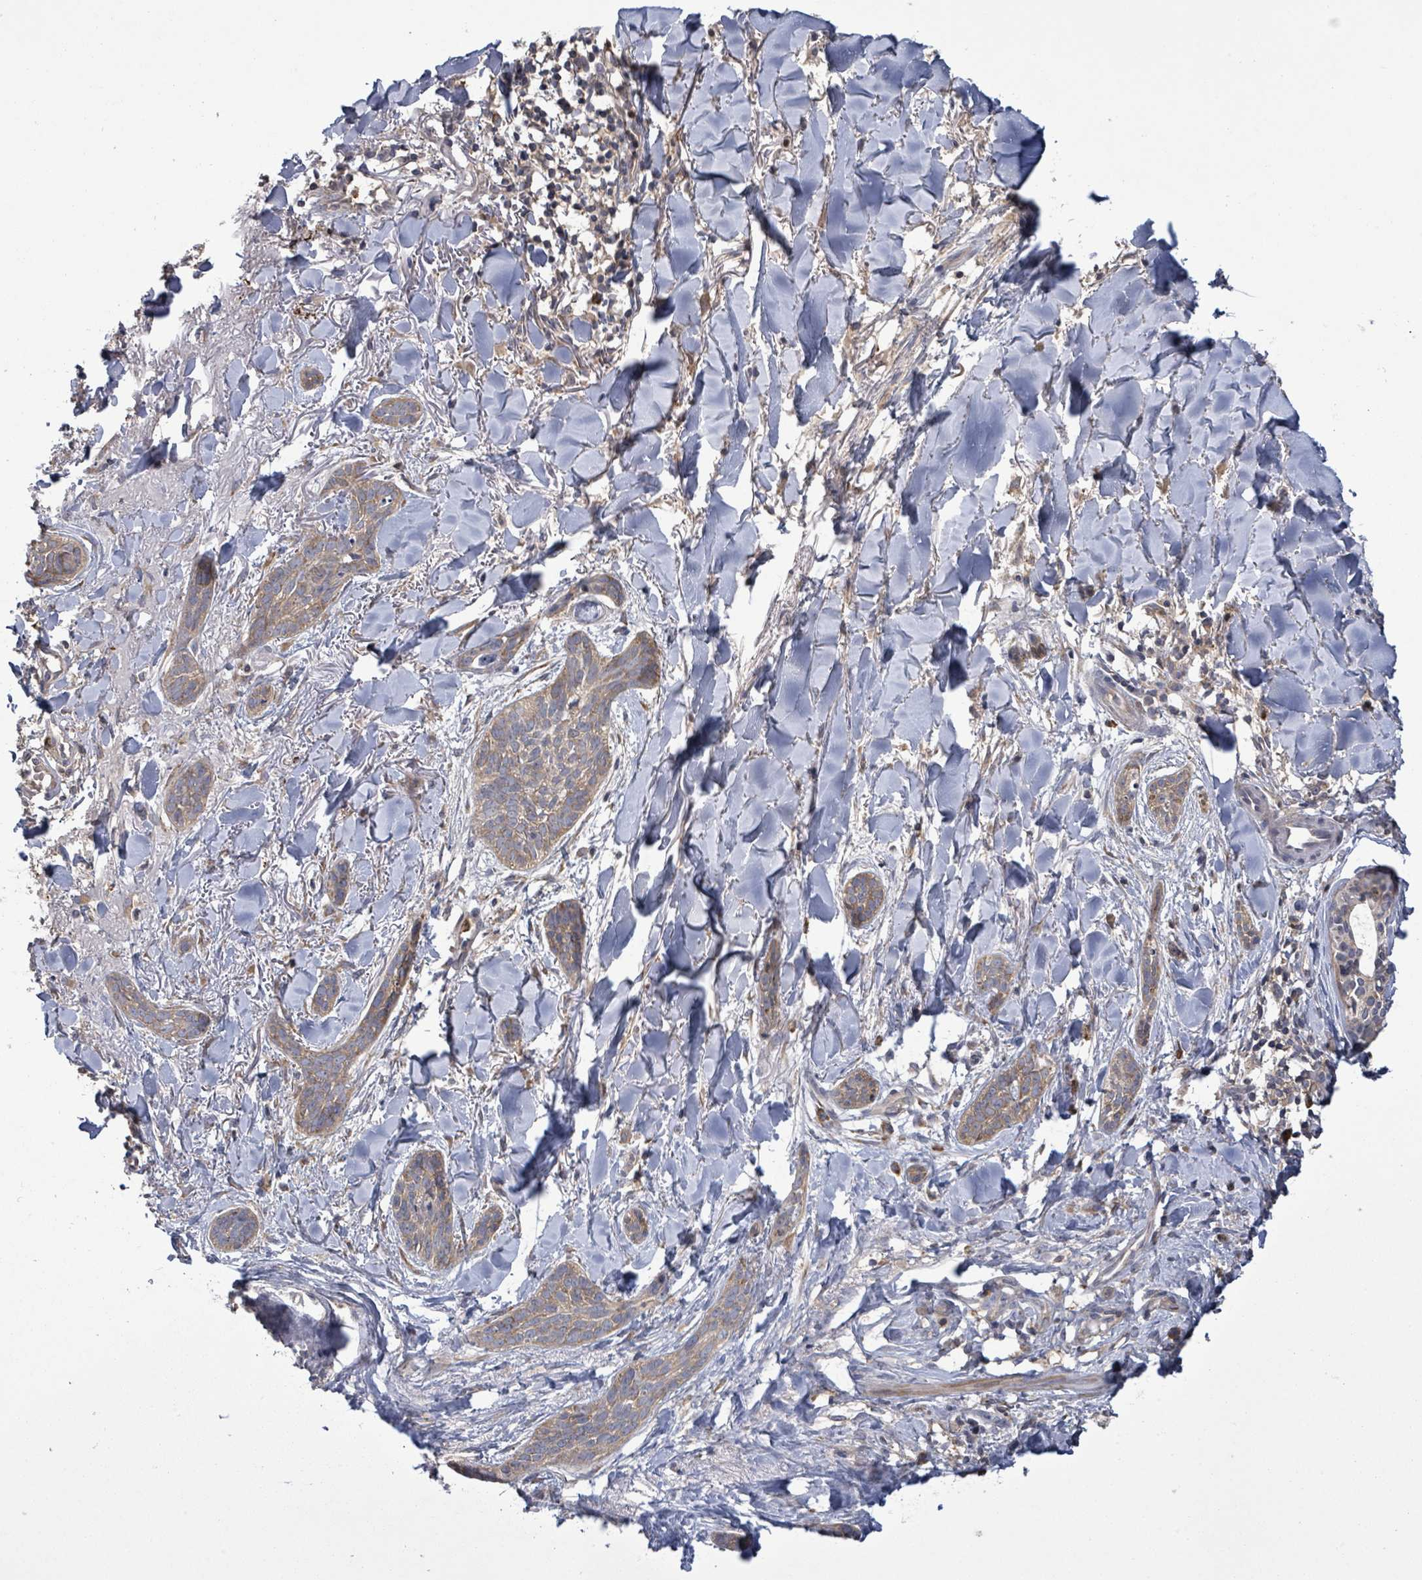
{"staining": {"intensity": "moderate", "quantity": "<25%", "location": "cytoplasmic/membranous"}, "tissue": "skin cancer", "cell_type": "Tumor cells", "image_type": "cancer", "snomed": [{"axis": "morphology", "description": "Basal cell carcinoma"}, {"axis": "topography", "description": "Skin"}], "caption": "IHC of human skin cancer (basal cell carcinoma) reveals low levels of moderate cytoplasmic/membranous staining in approximately <25% of tumor cells. (brown staining indicates protein expression, while blue staining denotes nuclei).", "gene": "SERPINE3", "patient": {"sex": "male", "age": 52}}